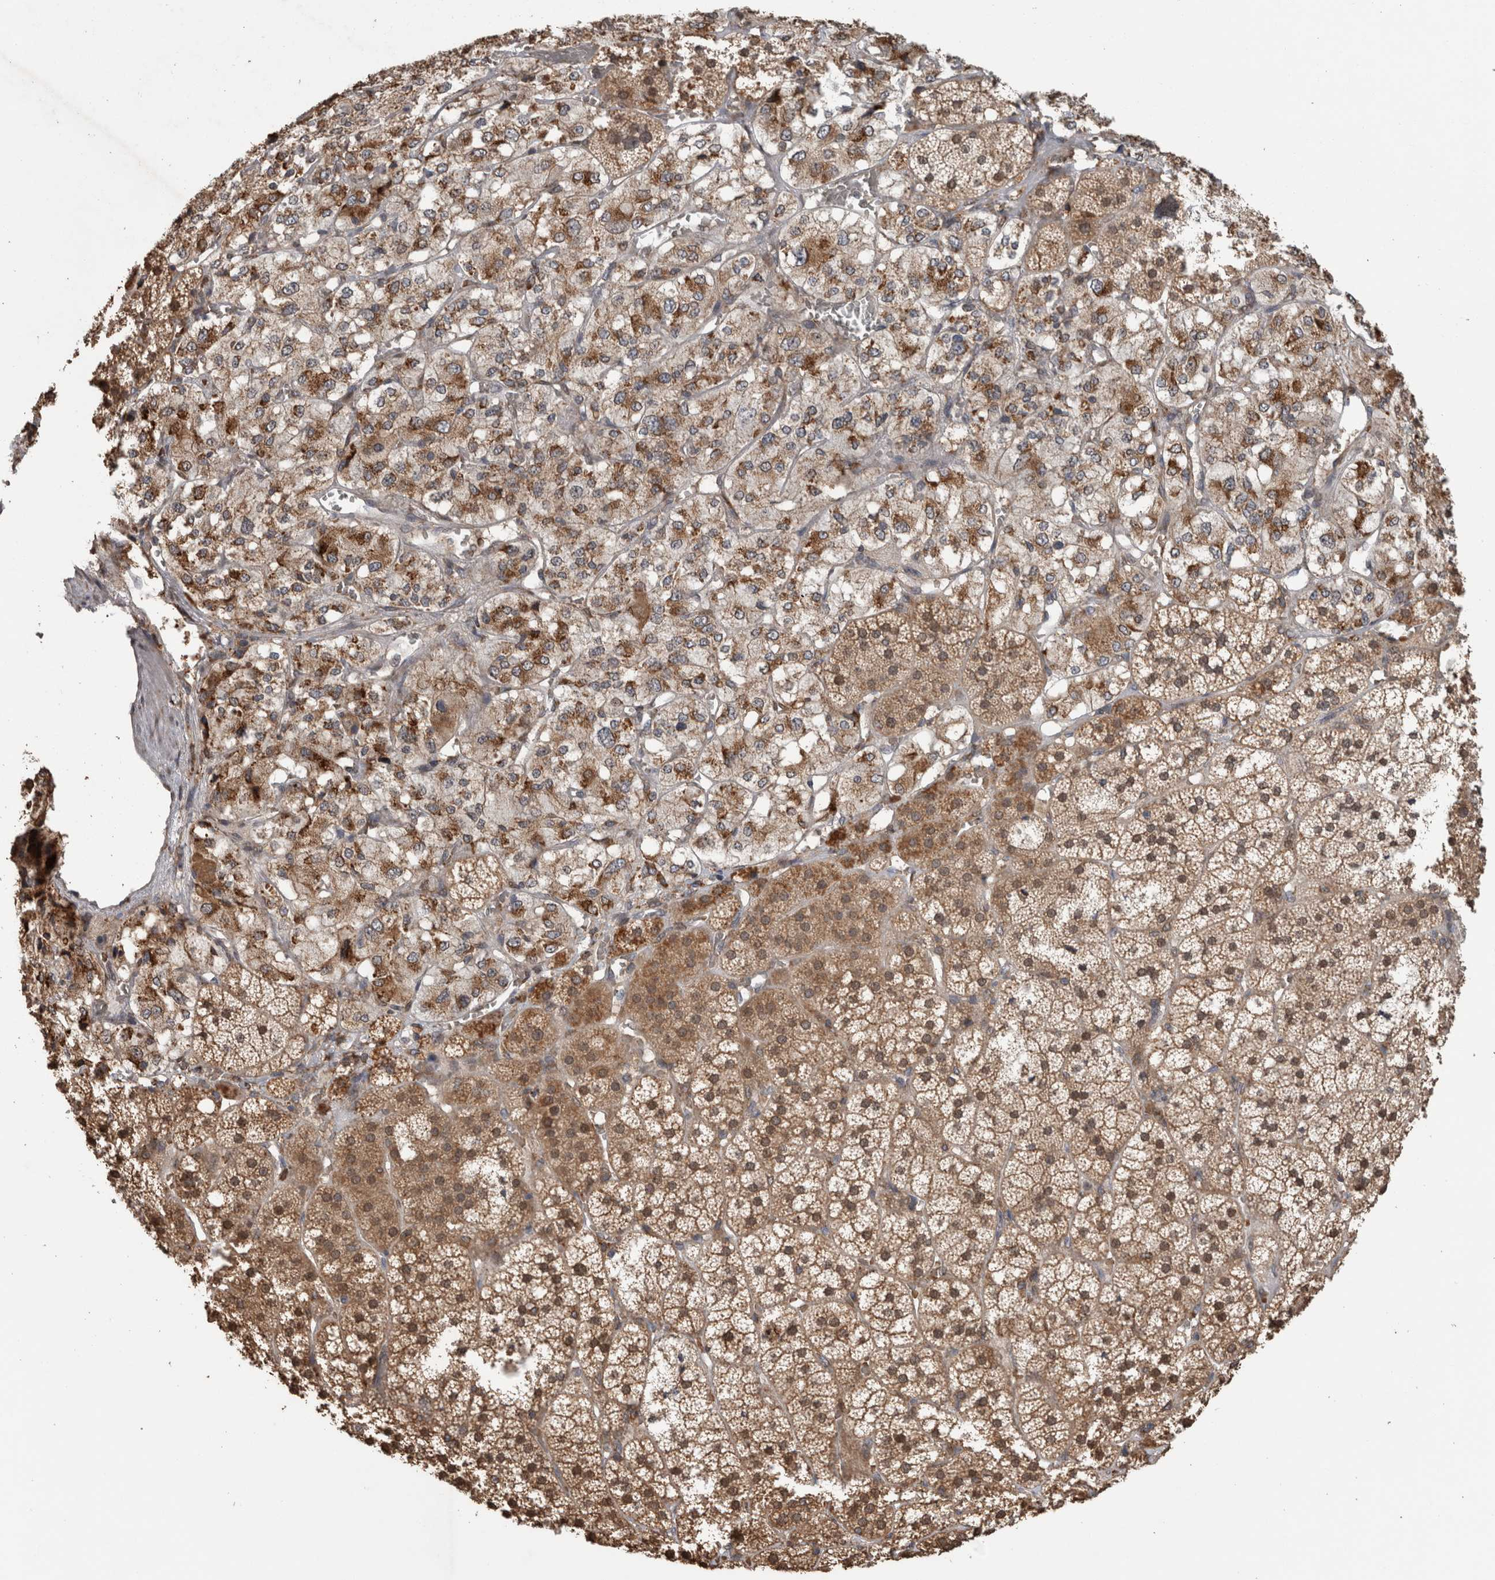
{"staining": {"intensity": "strong", "quantity": ">75%", "location": "cytoplasmic/membranous"}, "tissue": "adrenal gland", "cell_type": "Glandular cells", "image_type": "normal", "snomed": [{"axis": "morphology", "description": "Normal tissue, NOS"}, {"axis": "topography", "description": "Adrenal gland"}], "caption": "A high amount of strong cytoplasmic/membranous positivity is present in approximately >75% of glandular cells in benign adrenal gland.", "gene": "ADGRL3", "patient": {"sex": "female", "age": 44}}